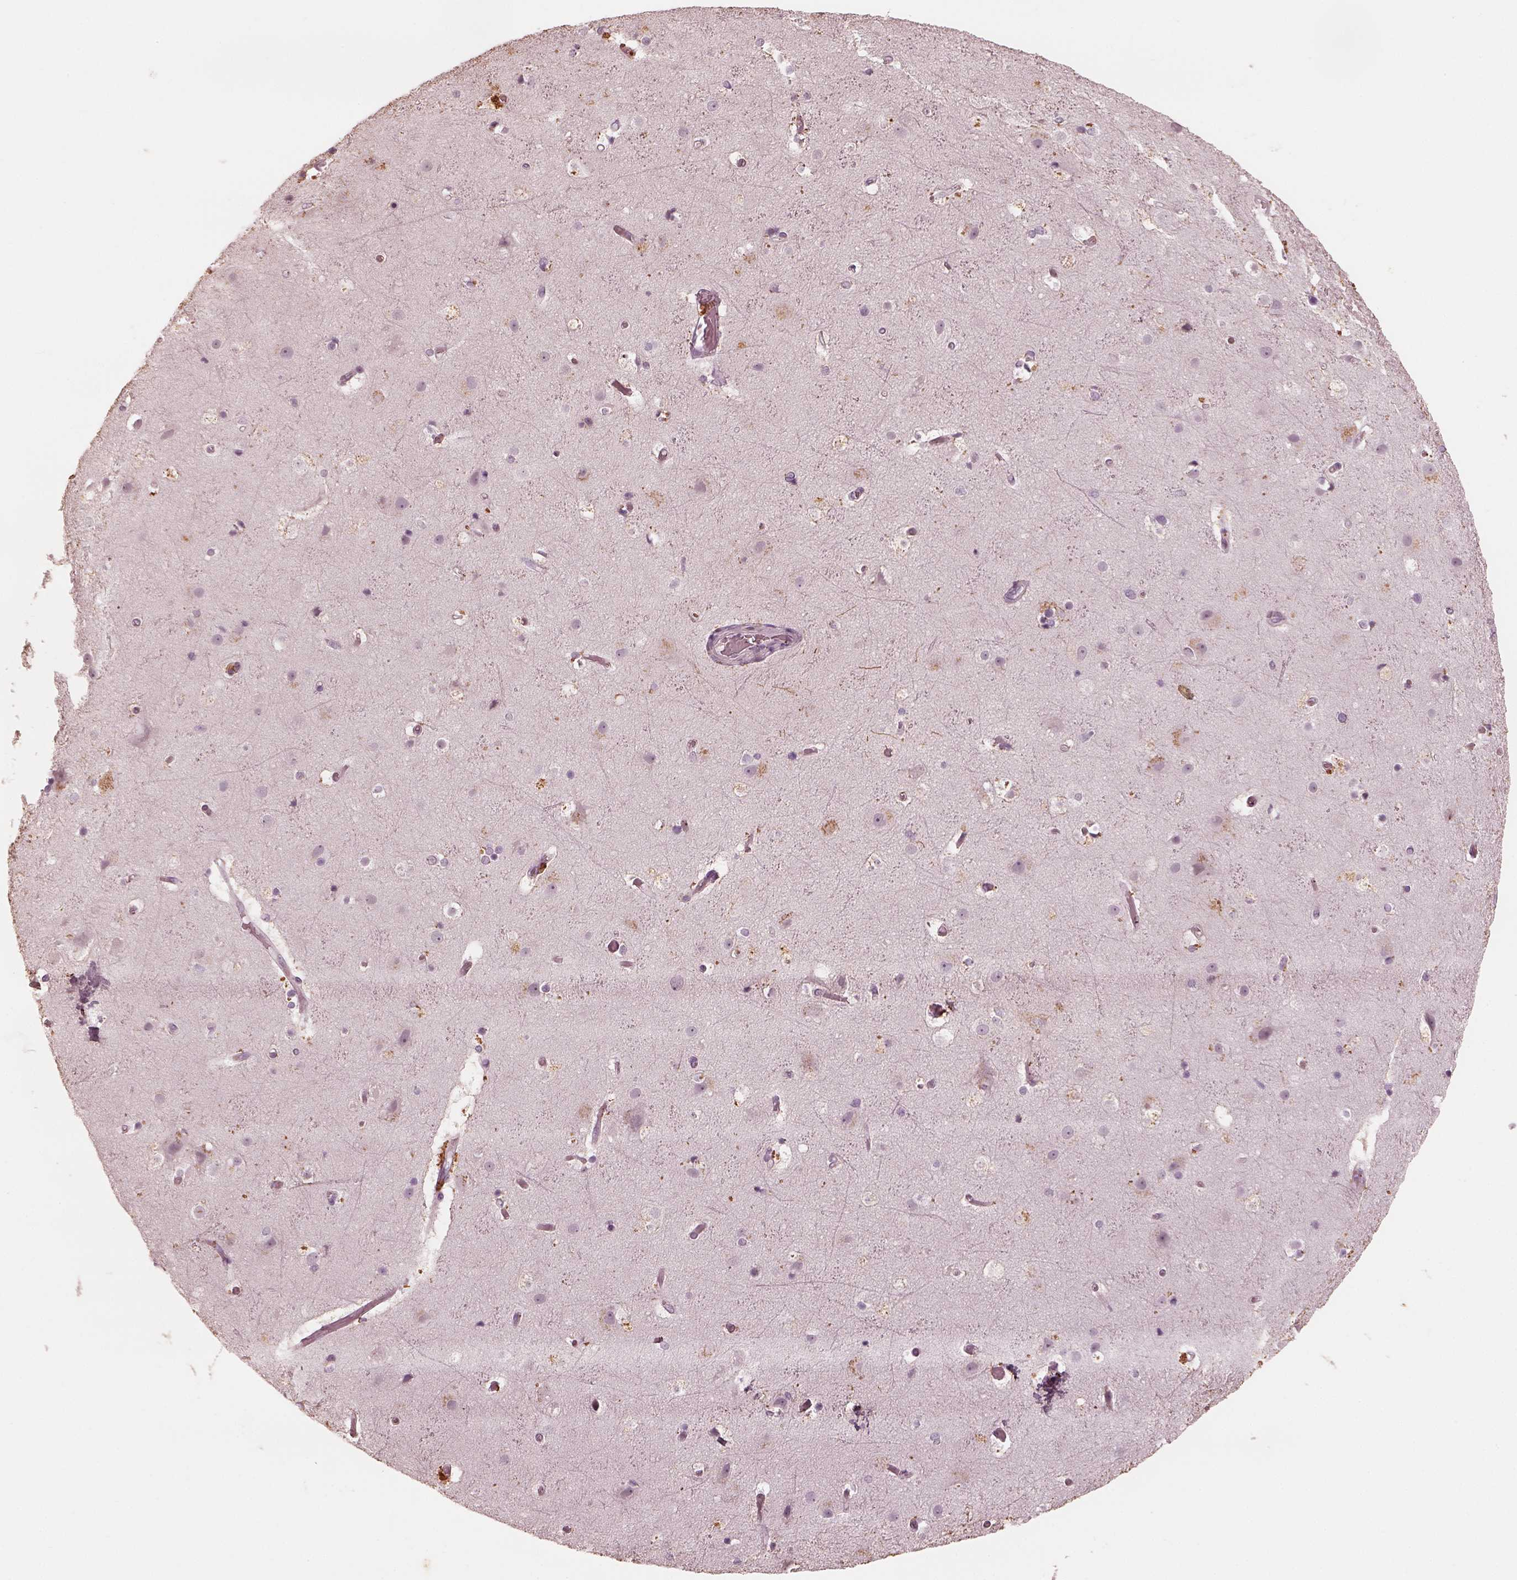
{"staining": {"intensity": "negative", "quantity": "none", "location": "none"}, "tissue": "cerebral cortex", "cell_type": "Endothelial cells", "image_type": "normal", "snomed": [{"axis": "morphology", "description": "Normal tissue, NOS"}, {"axis": "topography", "description": "Cerebral cortex"}], "caption": "The immunohistochemistry (IHC) micrograph has no significant expression in endothelial cells of cerebral cortex.", "gene": "ADRB3", "patient": {"sex": "female", "age": 52}}